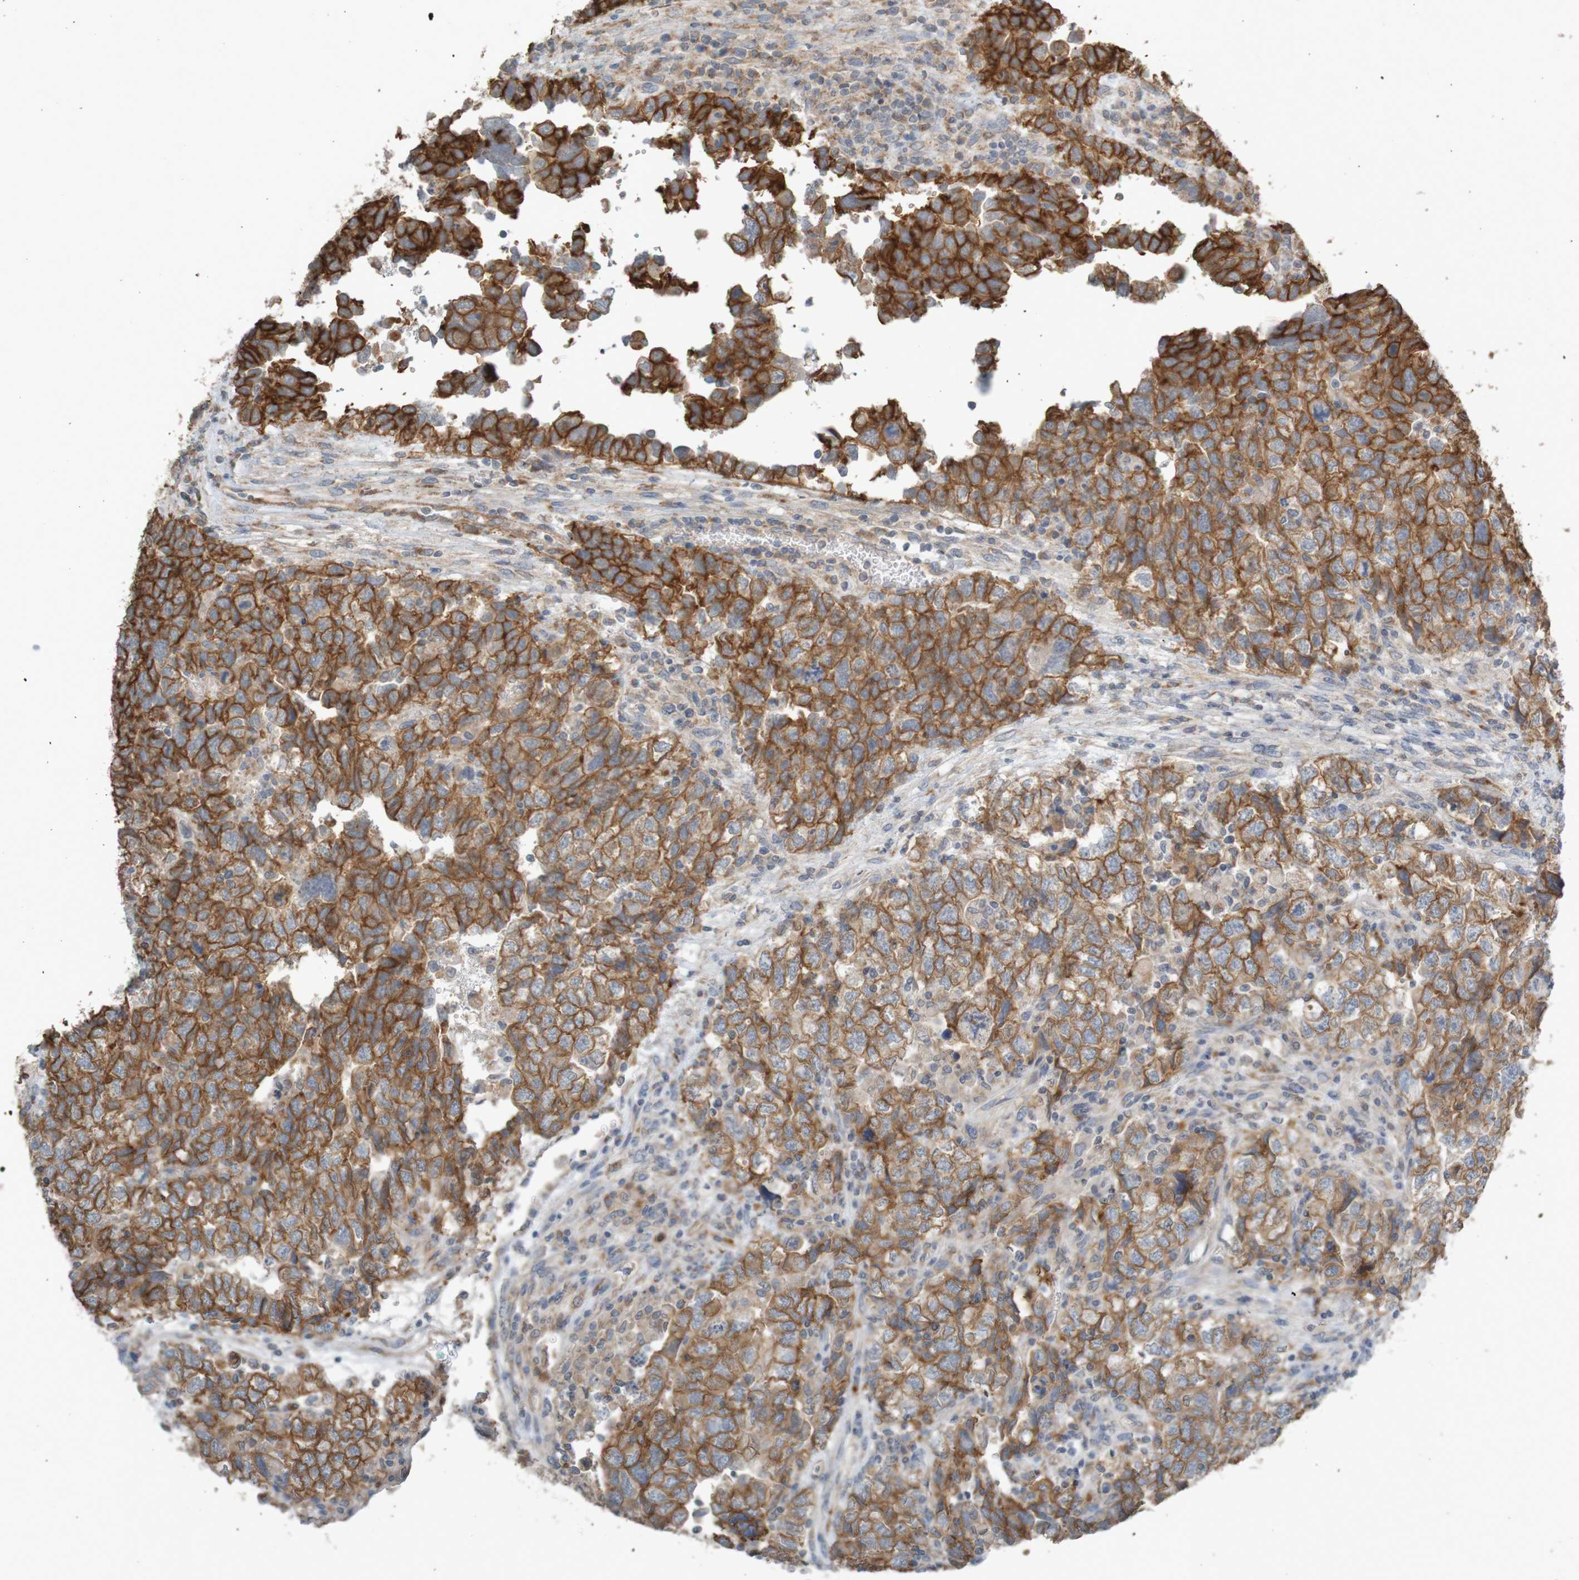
{"staining": {"intensity": "strong", "quantity": ">75%", "location": "cytoplasmic/membranous"}, "tissue": "testis cancer", "cell_type": "Tumor cells", "image_type": "cancer", "snomed": [{"axis": "morphology", "description": "Carcinoma, Embryonal, NOS"}, {"axis": "topography", "description": "Testis"}], "caption": "The micrograph reveals staining of testis cancer, revealing strong cytoplasmic/membranous protein positivity (brown color) within tumor cells. Nuclei are stained in blue.", "gene": "B3GAT2", "patient": {"sex": "male", "age": 36}}